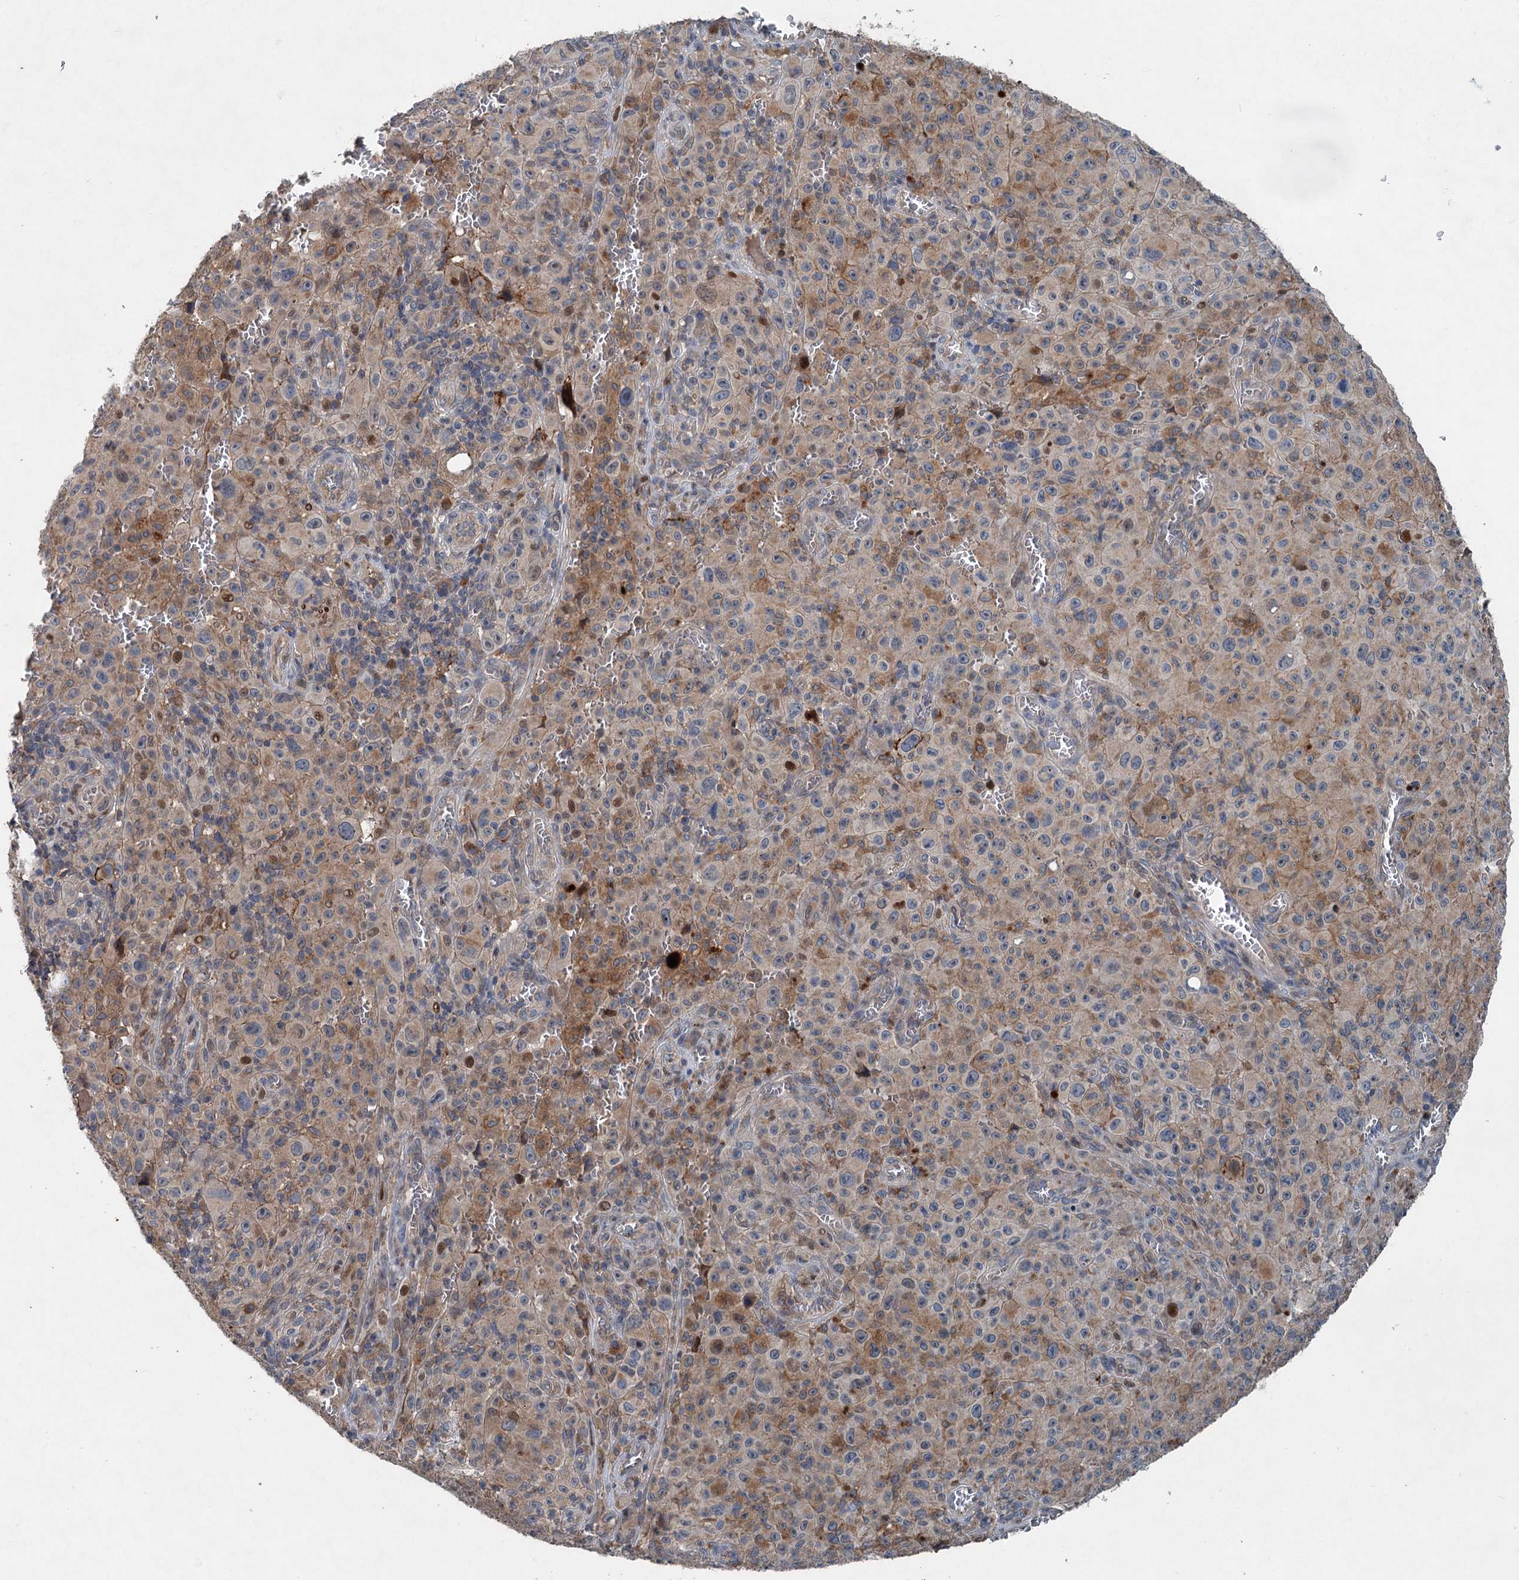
{"staining": {"intensity": "weak", "quantity": "25%-75%", "location": "cytoplasmic/membranous"}, "tissue": "melanoma", "cell_type": "Tumor cells", "image_type": "cancer", "snomed": [{"axis": "morphology", "description": "Malignant melanoma, NOS"}, {"axis": "topography", "description": "Skin"}], "caption": "A low amount of weak cytoplasmic/membranous staining is seen in about 25%-75% of tumor cells in malignant melanoma tissue. (Brightfield microscopy of DAB IHC at high magnification).", "gene": "TAPBPL", "patient": {"sex": "female", "age": 82}}